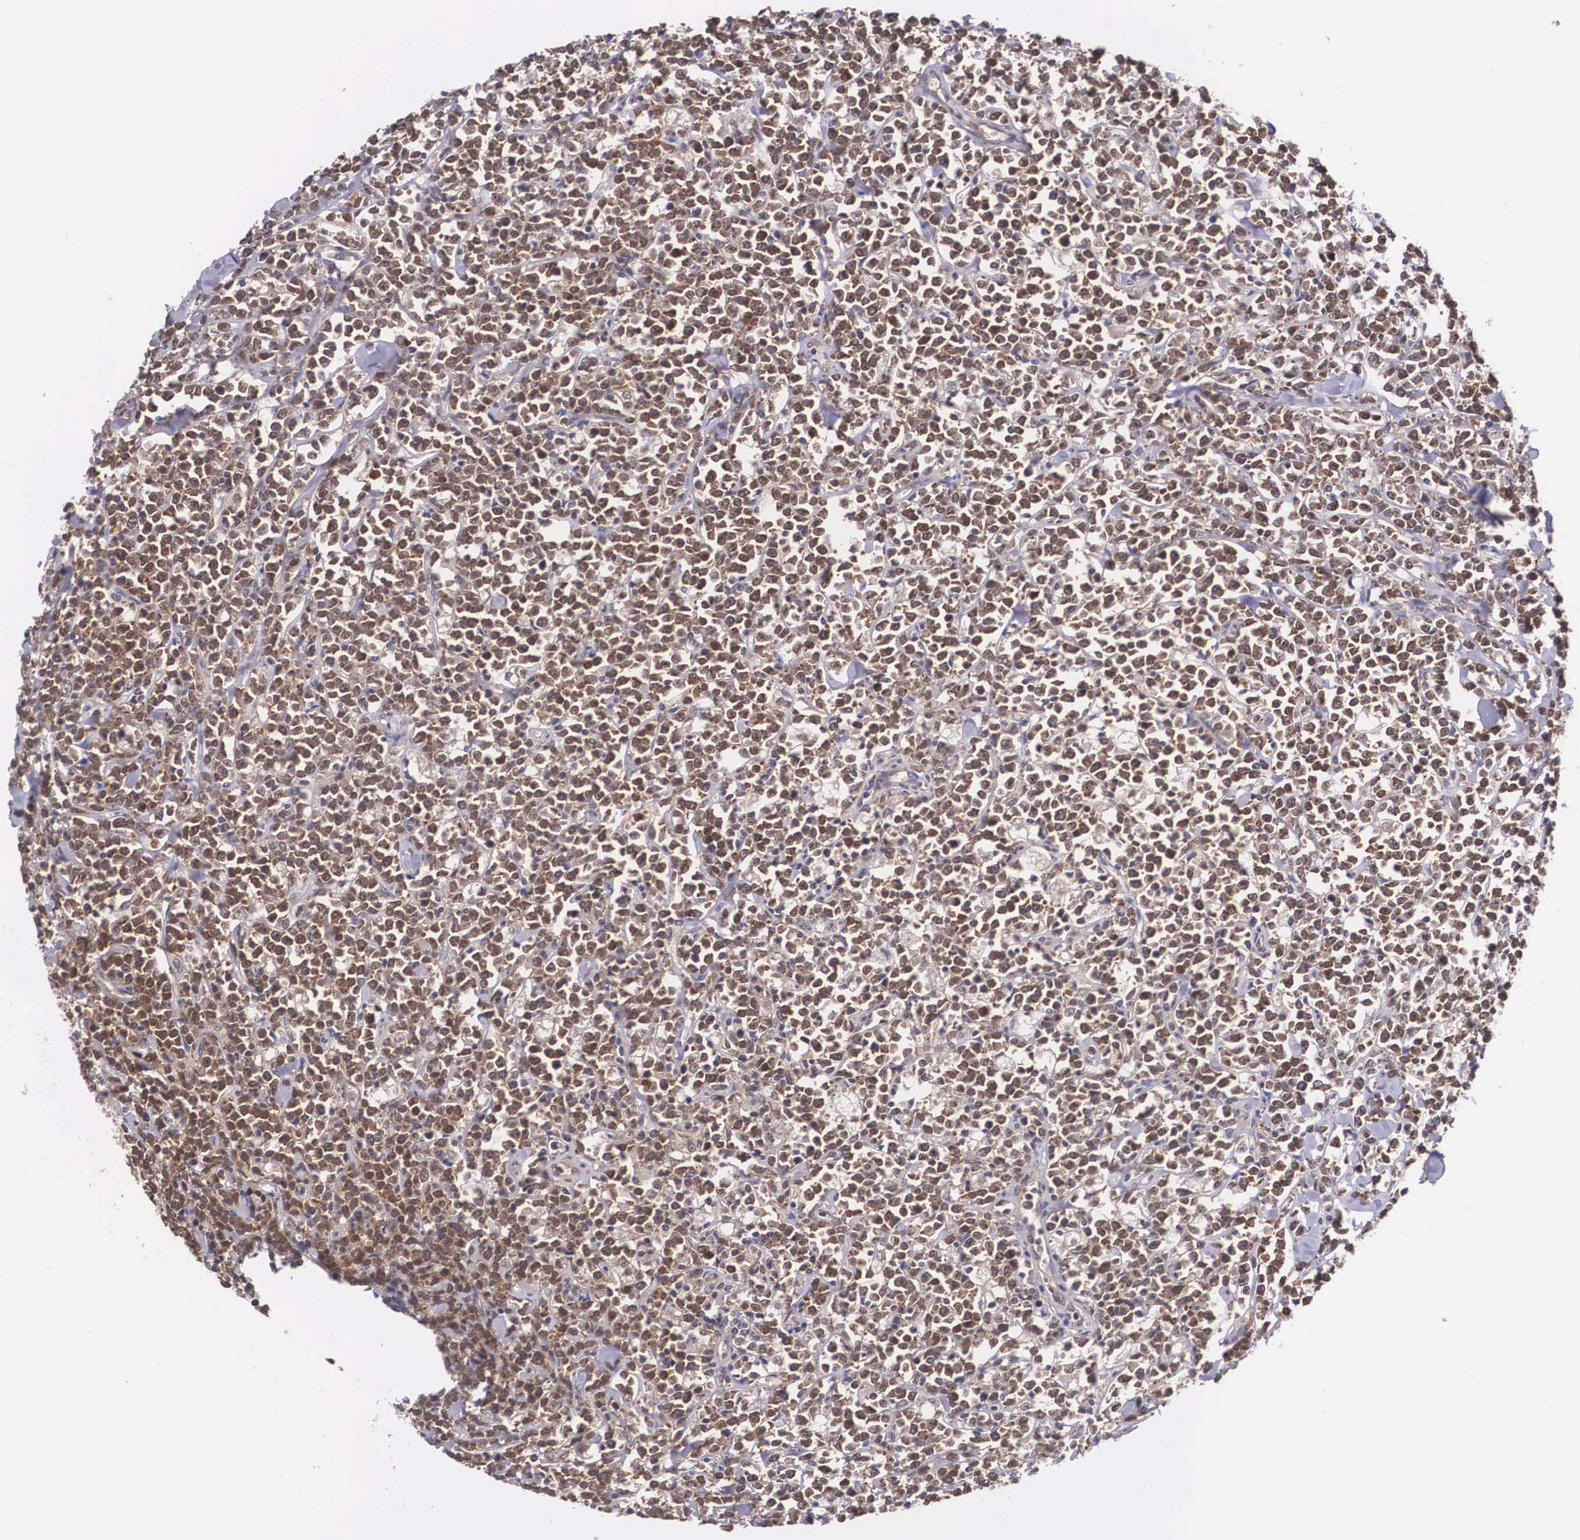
{"staining": {"intensity": "strong", "quantity": ">75%", "location": "cytoplasmic/membranous"}, "tissue": "lymphoma", "cell_type": "Tumor cells", "image_type": "cancer", "snomed": [{"axis": "morphology", "description": "Malignant lymphoma, non-Hodgkin's type, High grade"}, {"axis": "topography", "description": "Small intestine"}, {"axis": "topography", "description": "Colon"}], "caption": "A high amount of strong cytoplasmic/membranous positivity is present in approximately >75% of tumor cells in high-grade malignant lymphoma, non-Hodgkin's type tissue. (DAB (3,3'-diaminobenzidine) IHC, brown staining for protein, blue staining for nuclei).", "gene": "IGBP1", "patient": {"sex": "male", "age": 8}}